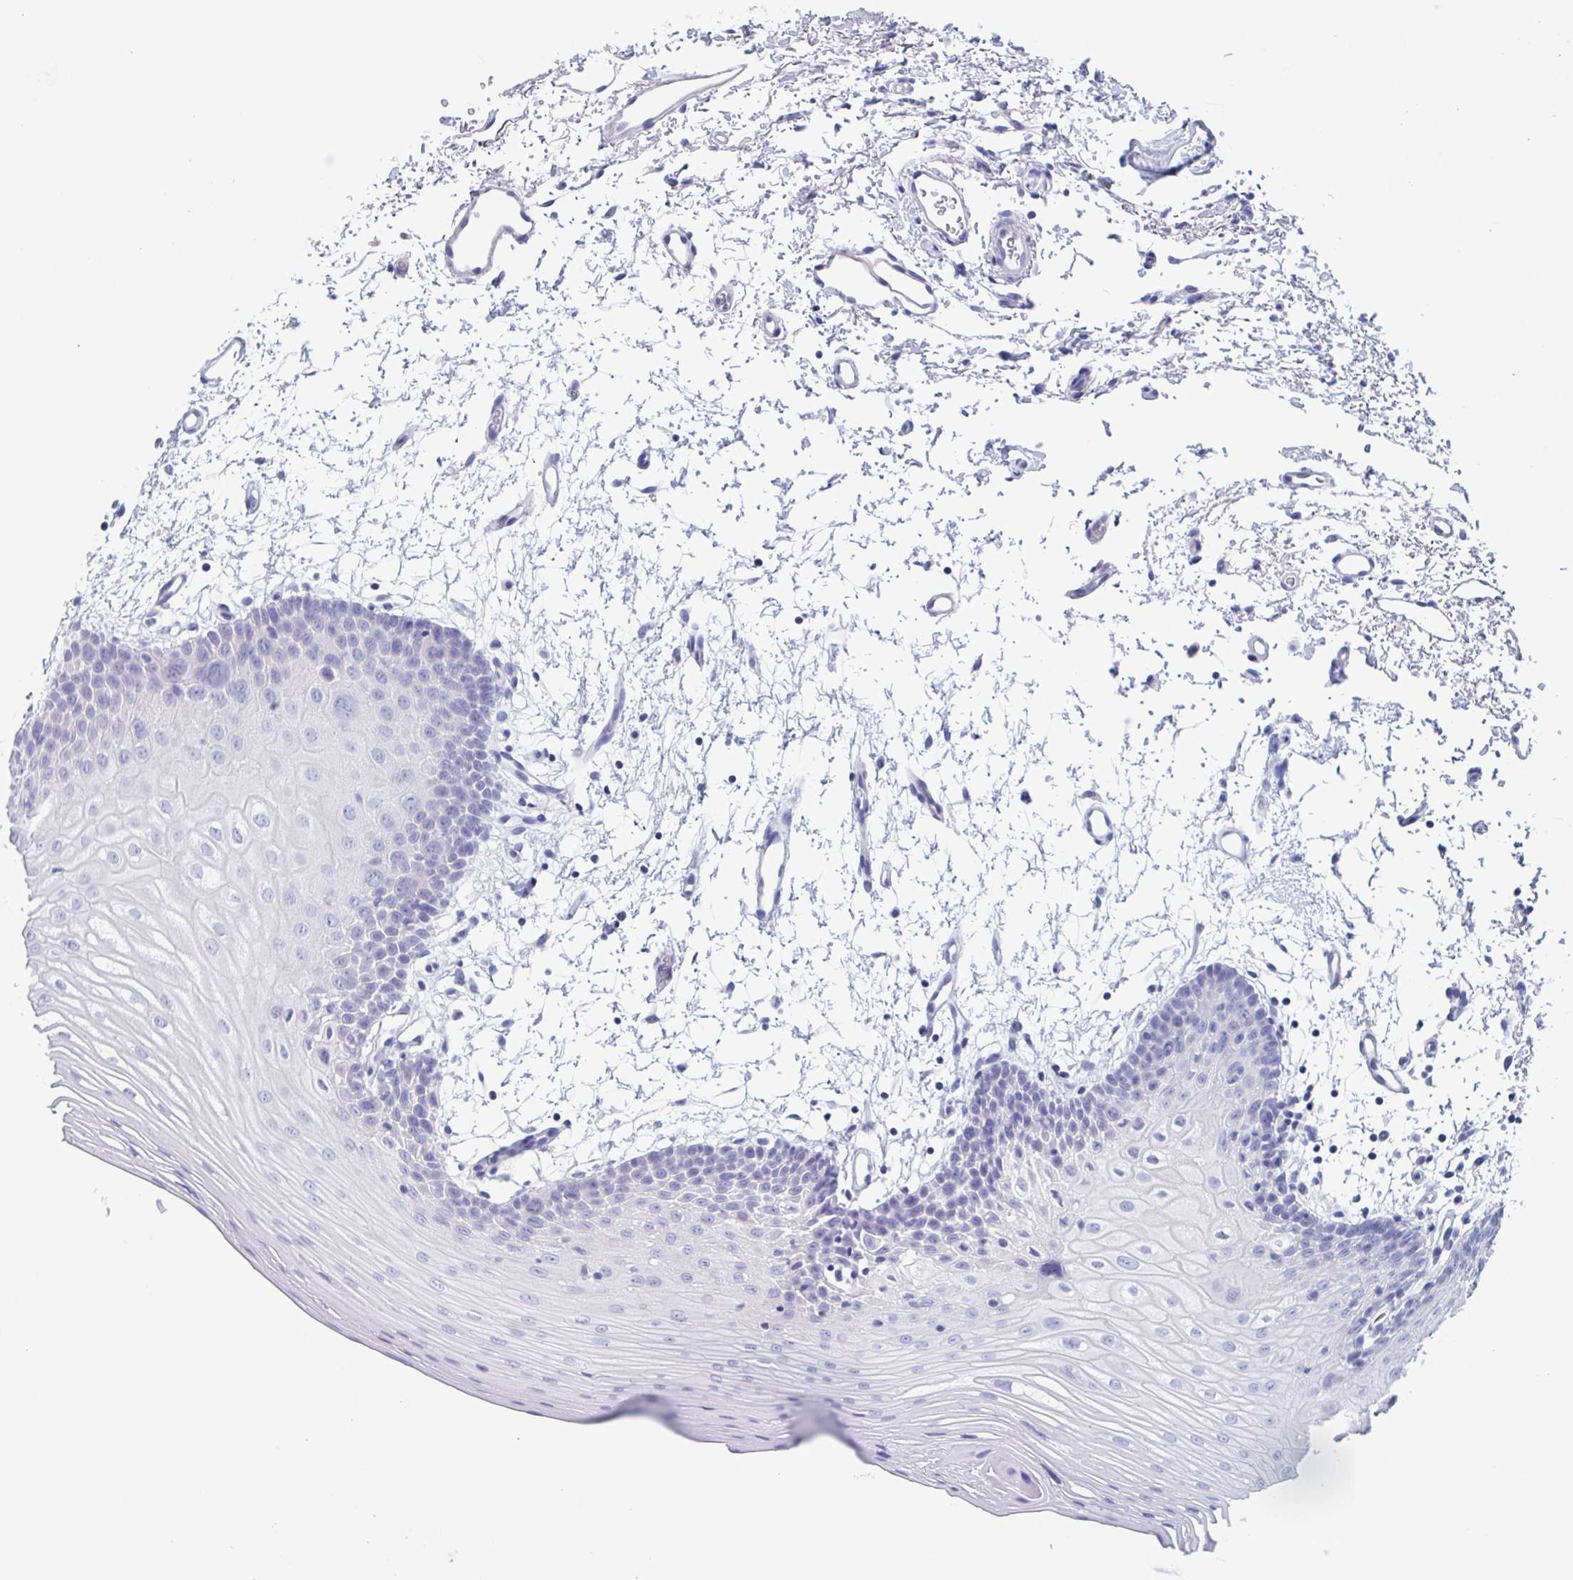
{"staining": {"intensity": "negative", "quantity": "none", "location": "none"}, "tissue": "oral mucosa", "cell_type": "Squamous epithelial cells", "image_type": "normal", "snomed": [{"axis": "morphology", "description": "Normal tissue, NOS"}, {"axis": "topography", "description": "Oral tissue"}], "caption": "This photomicrograph is of normal oral mucosa stained with immunohistochemistry (IHC) to label a protein in brown with the nuclei are counter-stained blue. There is no positivity in squamous epithelial cells.", "gene": "NOXRED1", "patient": {"sex": "female", "age": 81}}